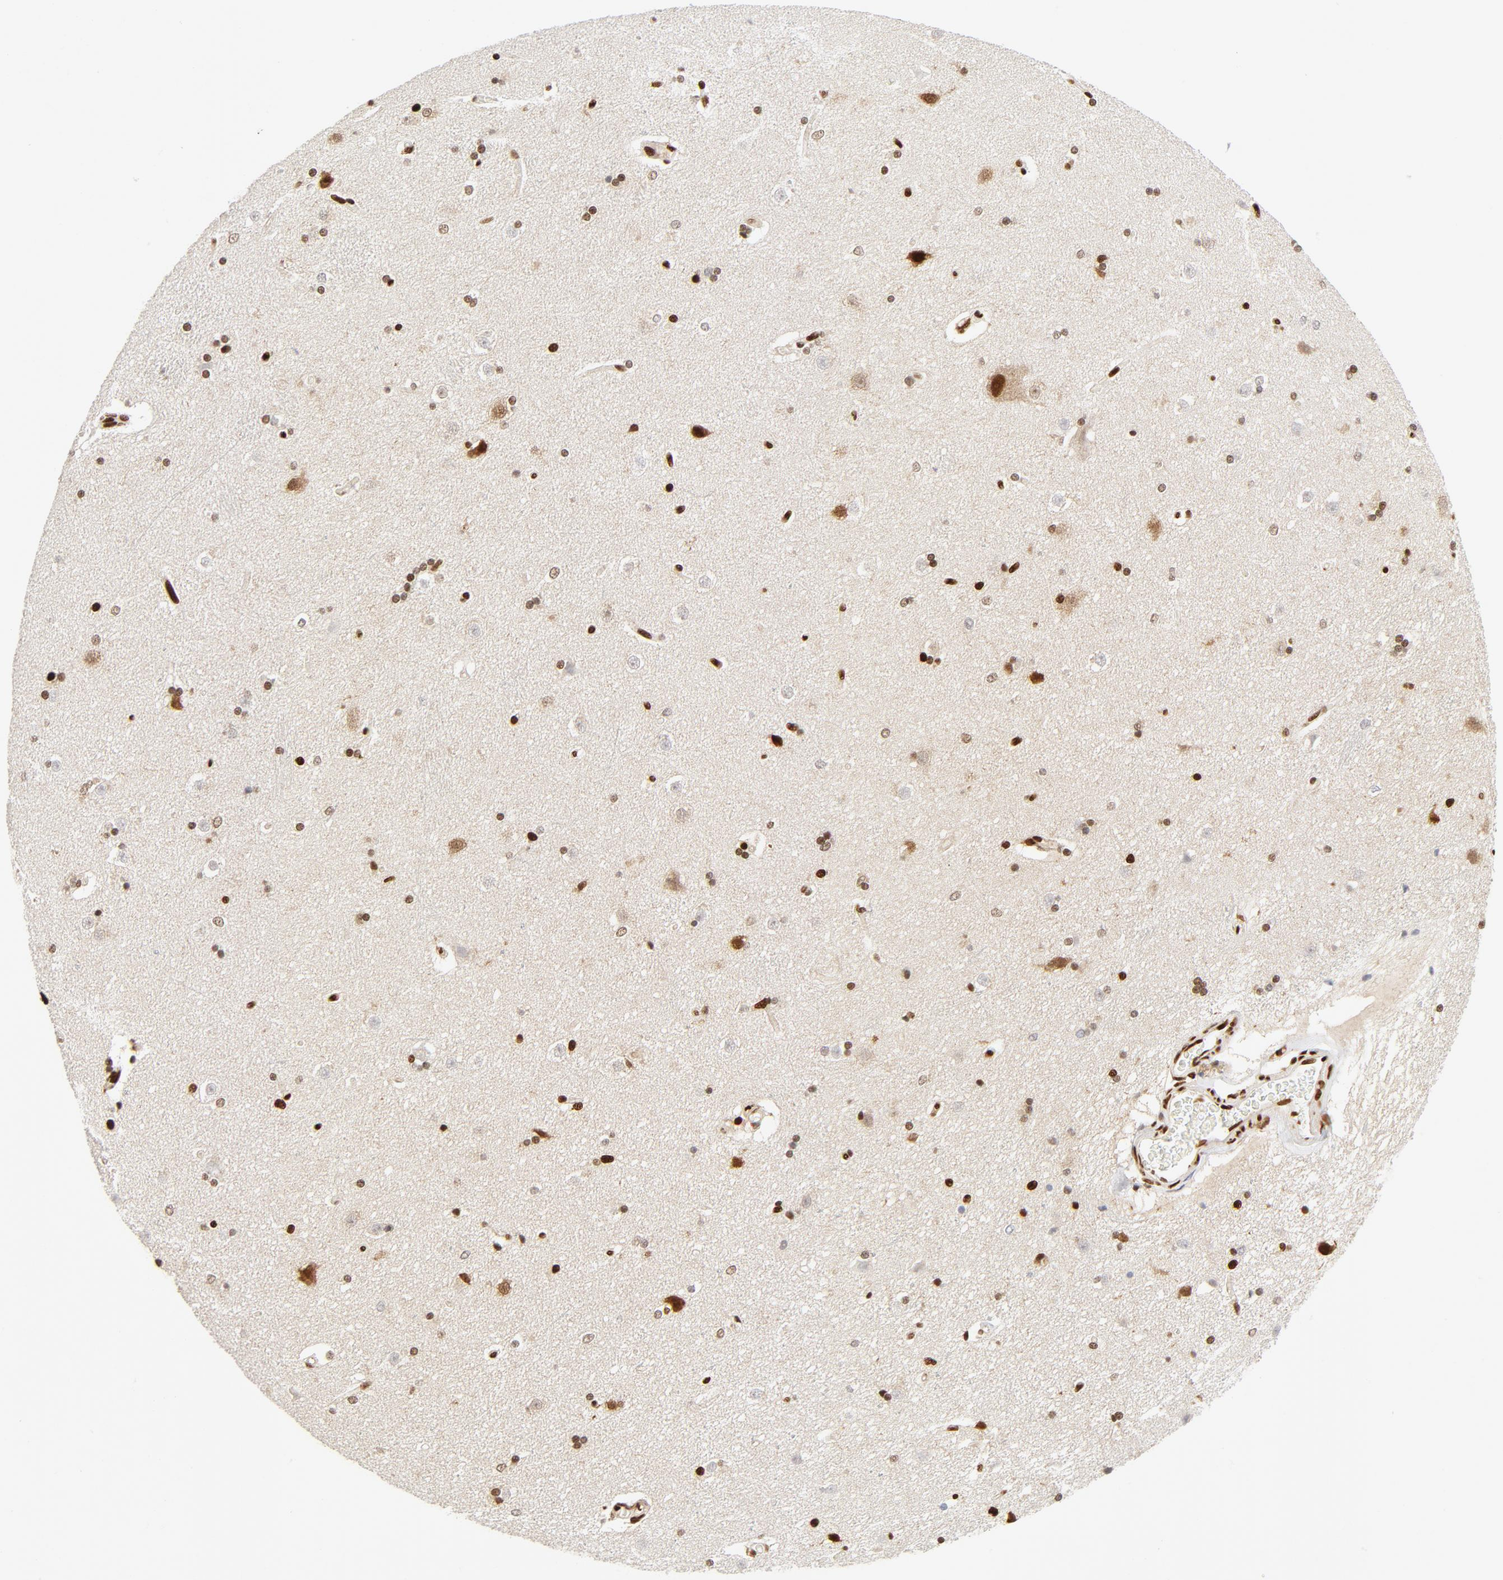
{"staining": {"intensity": "moderate", "quantity": "25%-75%", "location": "nuclear"}, "tissue": "caudate", "cell_type": "Glial cells", "image_type": "normal", "snomed": [{"axis": "morphology", "description": "Normal tissue, NOS"}, {"axis": "topography", "description": "Lateral ventricle wall"}], "caption": "Moderate nuclear protein staining is present in approximately 25%-75% of glial cells in caudate. Using DAB (3,3'-diaminobenzidine) (brown) and hematoxylin (blue) stains, captured at high magnification using brightfield microscopy.", "gene": "MEF2A", "patient": {"sex": "female", "age": 19}}